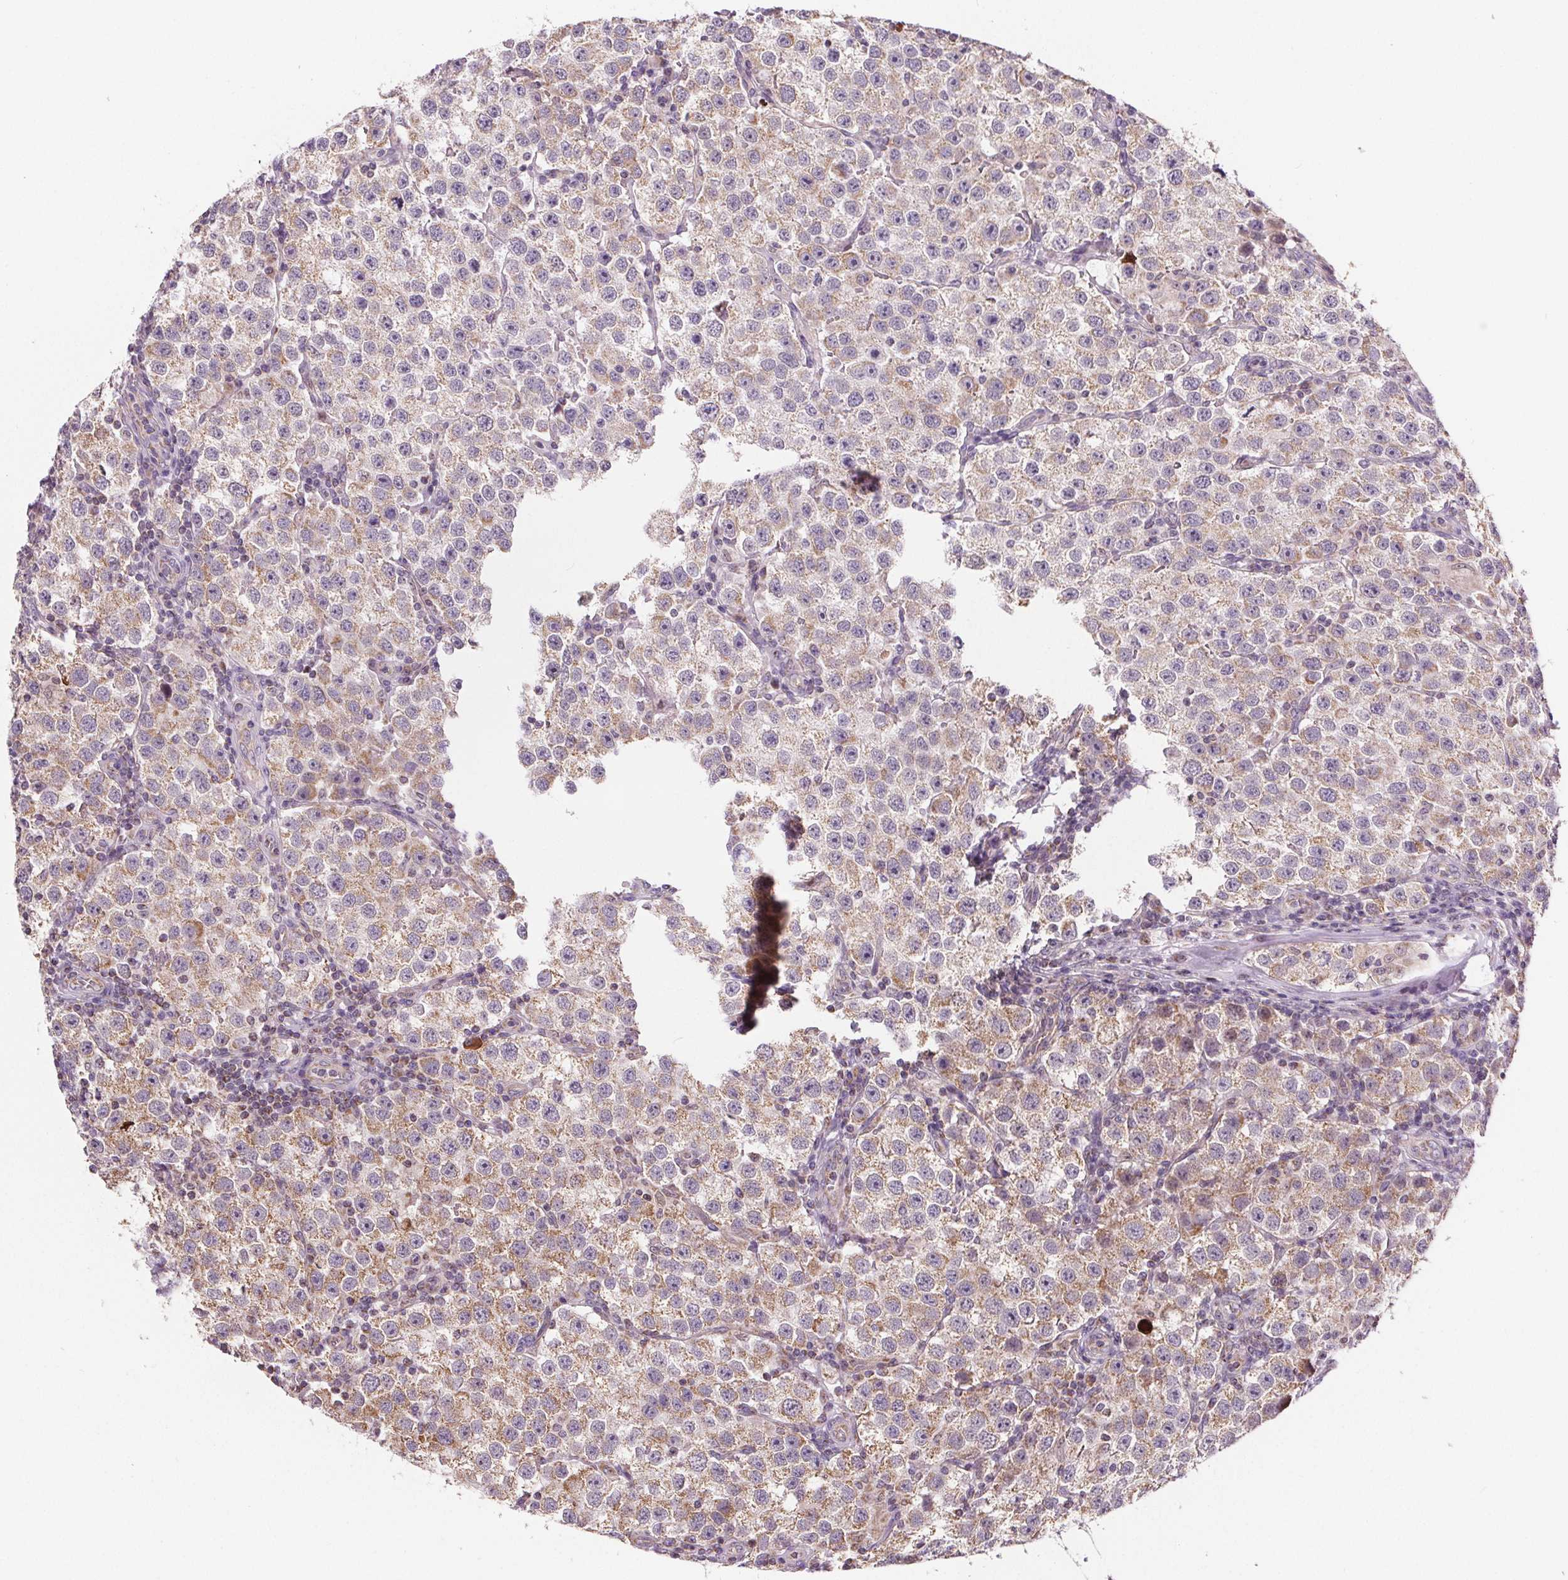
{"staining": {"intensity": "weak", "quantity": ">75%", "location": "cytoplasmic/membranous"}, "tissue": "testis cancer", "cell_type": "Tumor cells", "image_type": "cancer", "snomed": [{"axis": "morphology", "description": "Seminoma, NOS"}, {"axis": "topography", "description": "Testis"}], "caption": "Immunohistochemical staining of human testis cancer shows low levels of weak cytoplasmic/membranous protein positivity in approximately >75% of tumor cells.", "gene": "SUCLA2", "patient": {"sex": "male", "age": 37}}